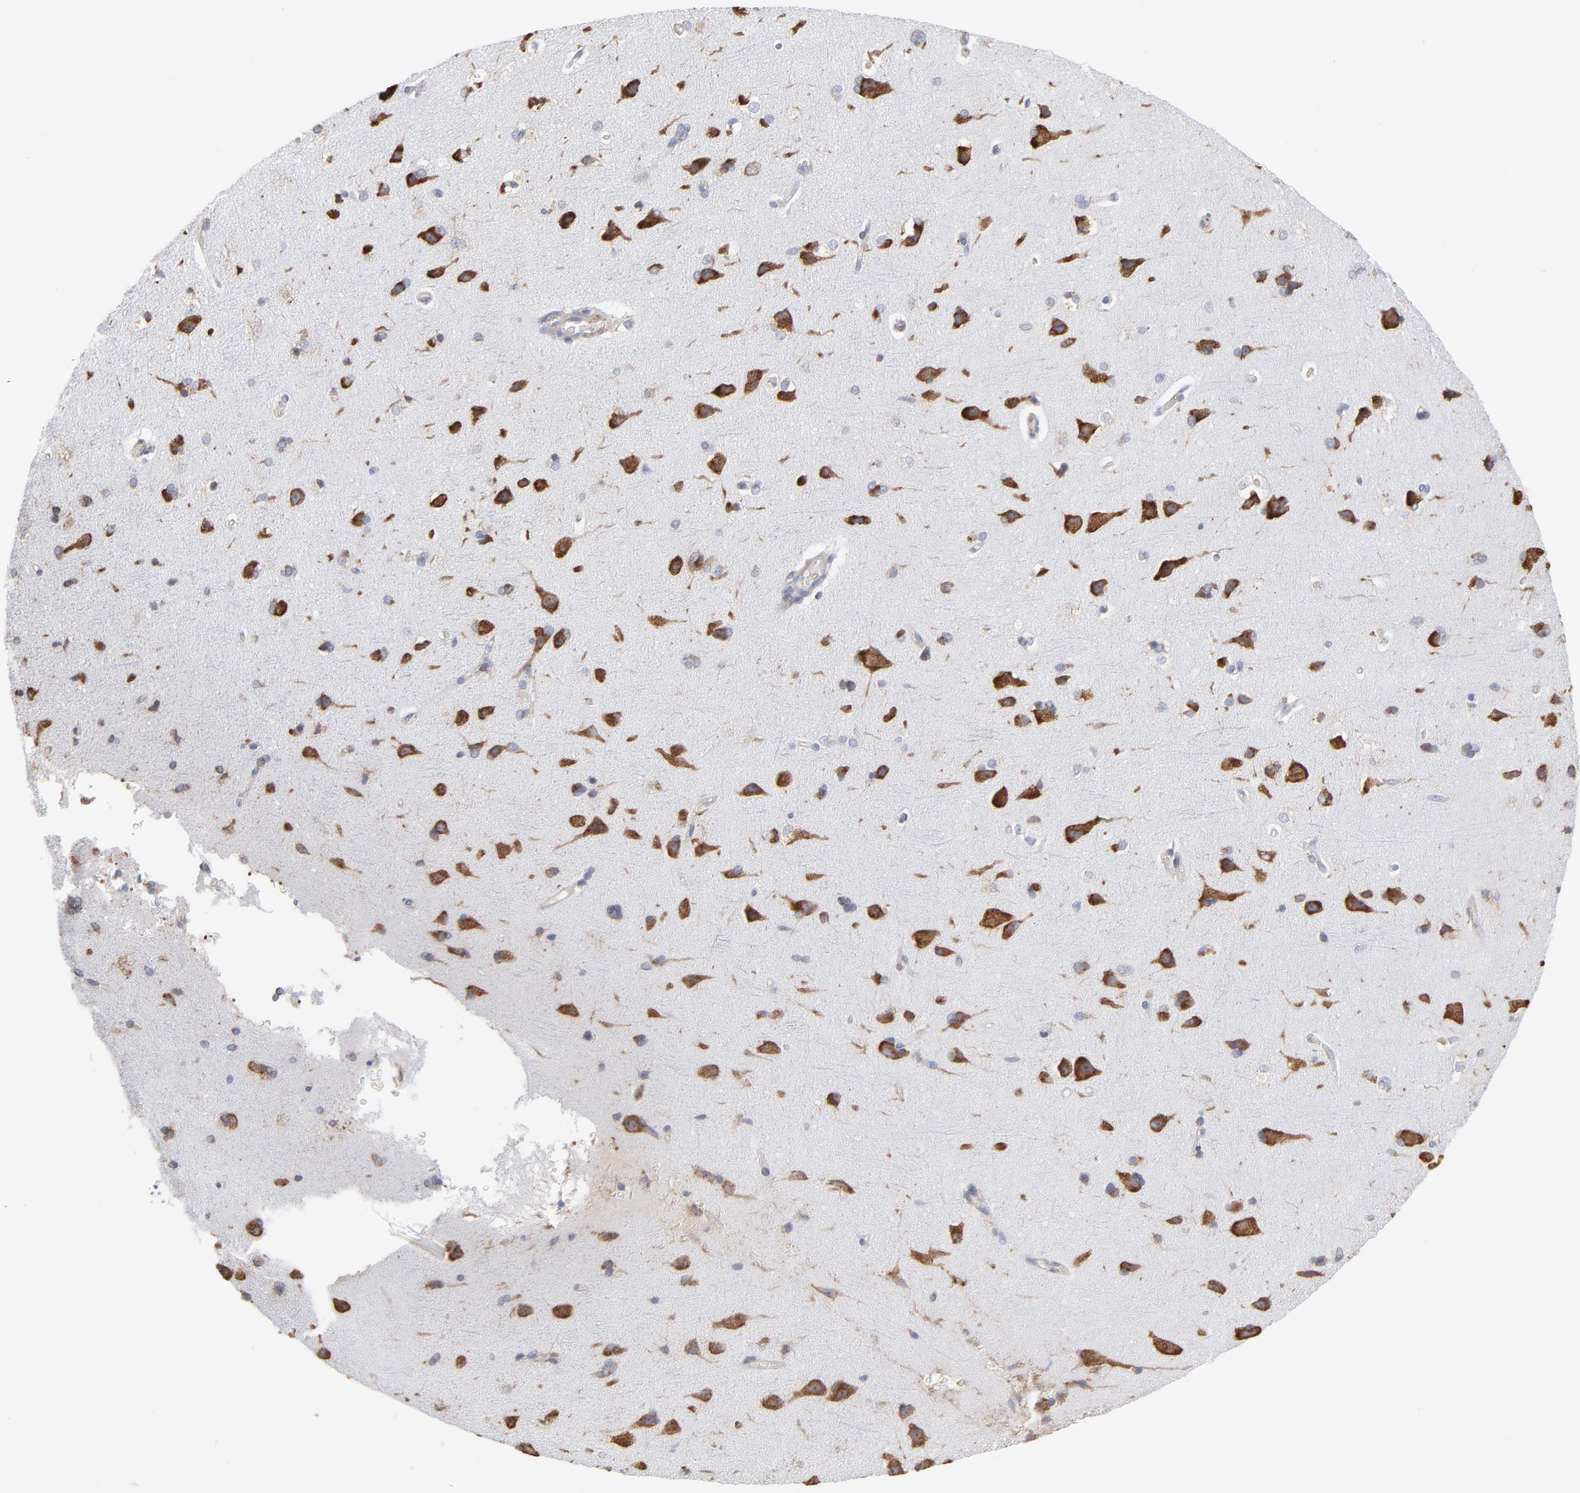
{"staining": {"intensity": "weak", "quantity": "25%-75%", "location": "cytoplasmic/membranous"}, "tissue": "cerebral cortex", "cell_type": "Endothelial cells", "image_type": "normal", "snomed": [{"axis": "morphology", "description": "Normal tissue, NOS"}, {"axis": "topography", "description": "Cerebral cortex"}], "caption": "Immunohistochemical staining of benign human cerebral cortex shows low levels of weak cytoplasmic/membranous staining in about 25%-75% of endothelial cells.", "gene": "RPL3", "patient": {"sex": "male", "age": 62}}